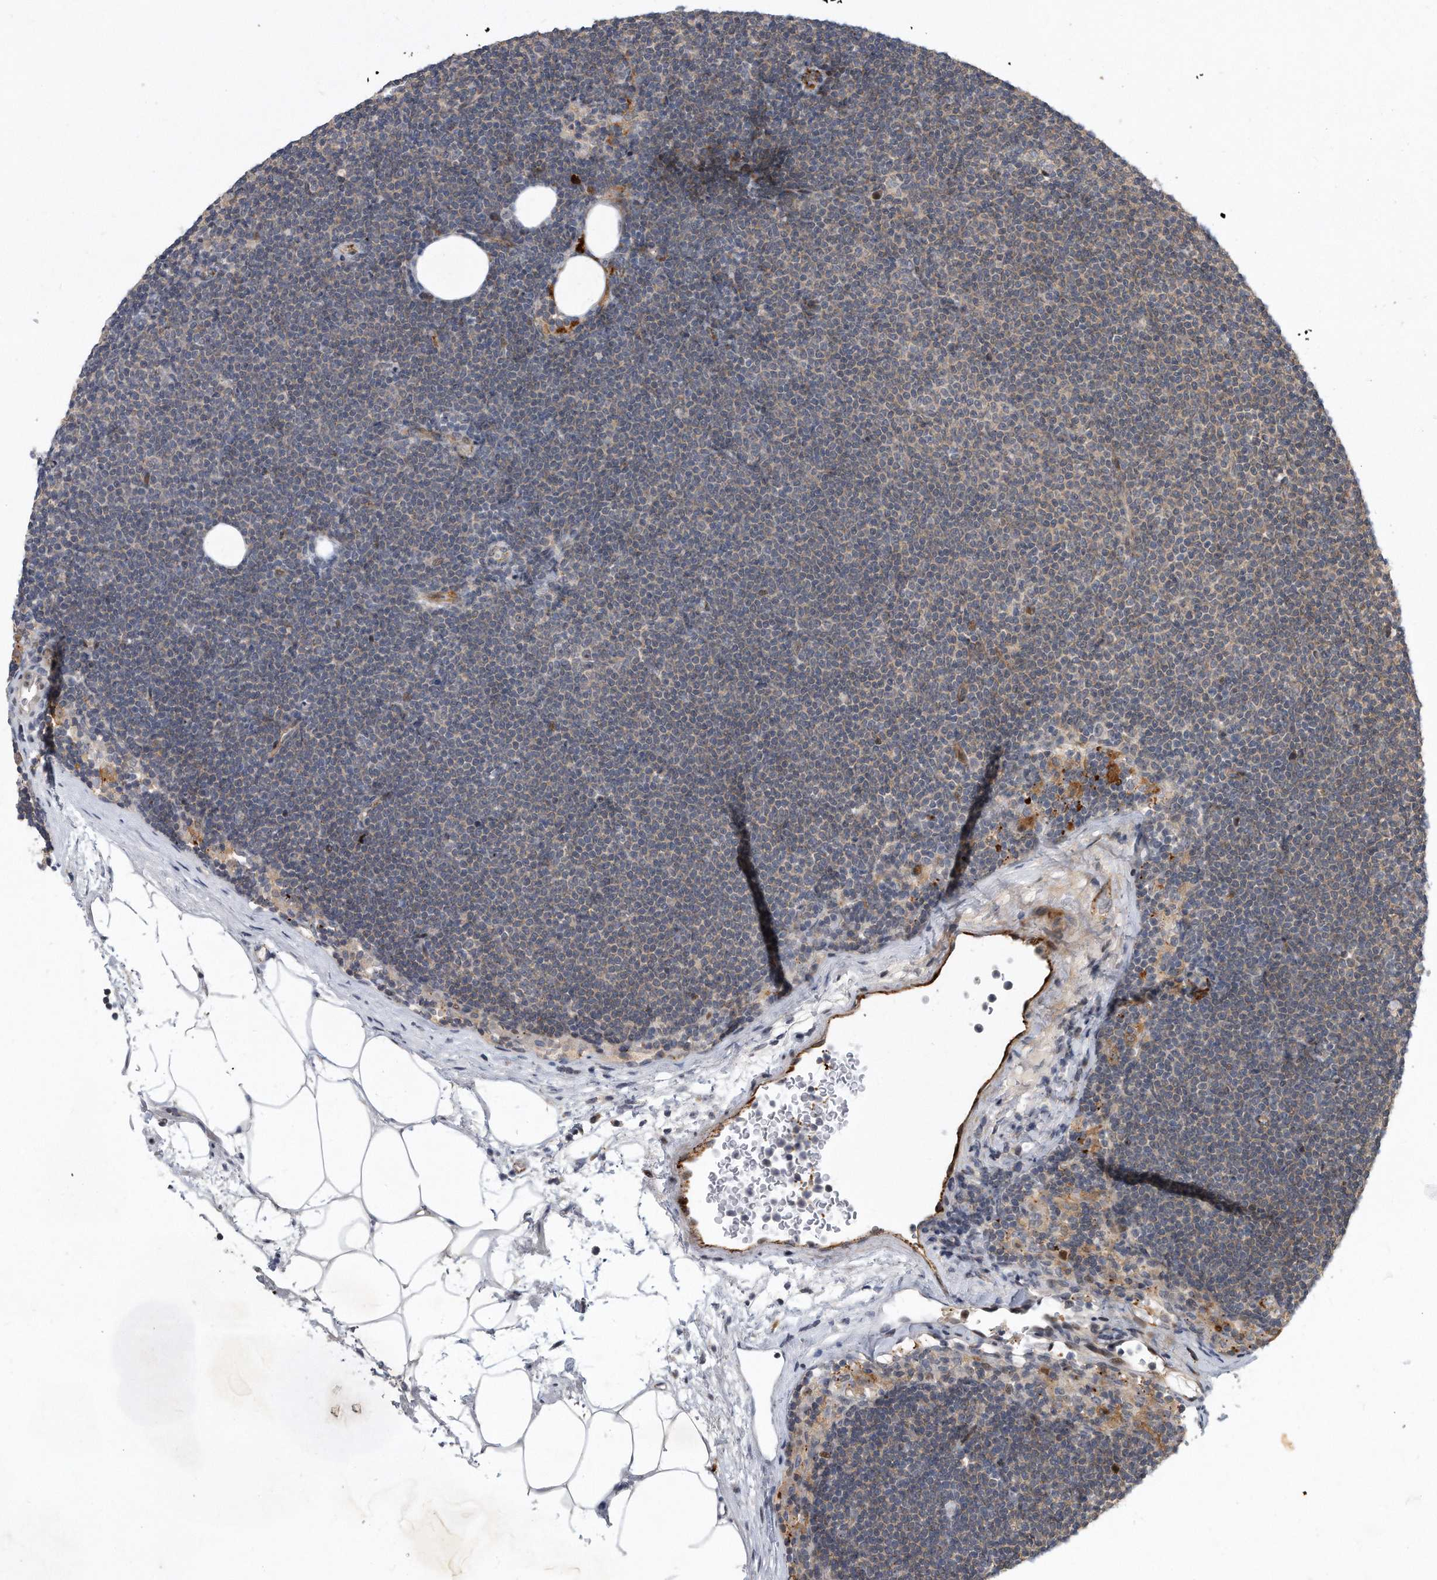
{"staining": {"intensity": "negative", "quantity": "none", "location": "none"}, "tissue": "lymphoma", "cell_type": "Tumor cells", "image_type": "cancer", "snomed": [{"axis": "morphology", "description": "Malignant lymphoma, non-Hodgkin's type, Low grade"}, {"axis": "topography", "description": "Lymph node"}], "caption": "Tumor cells show no significant staining in lymphoma. (Stains: DAB immunohistochemistry with hematoxylin counter stain, Microscopy: brightfield microscopy at high magnification).", "gene": "PGBD2", "patient": {"sex": "female", "age": 53}}